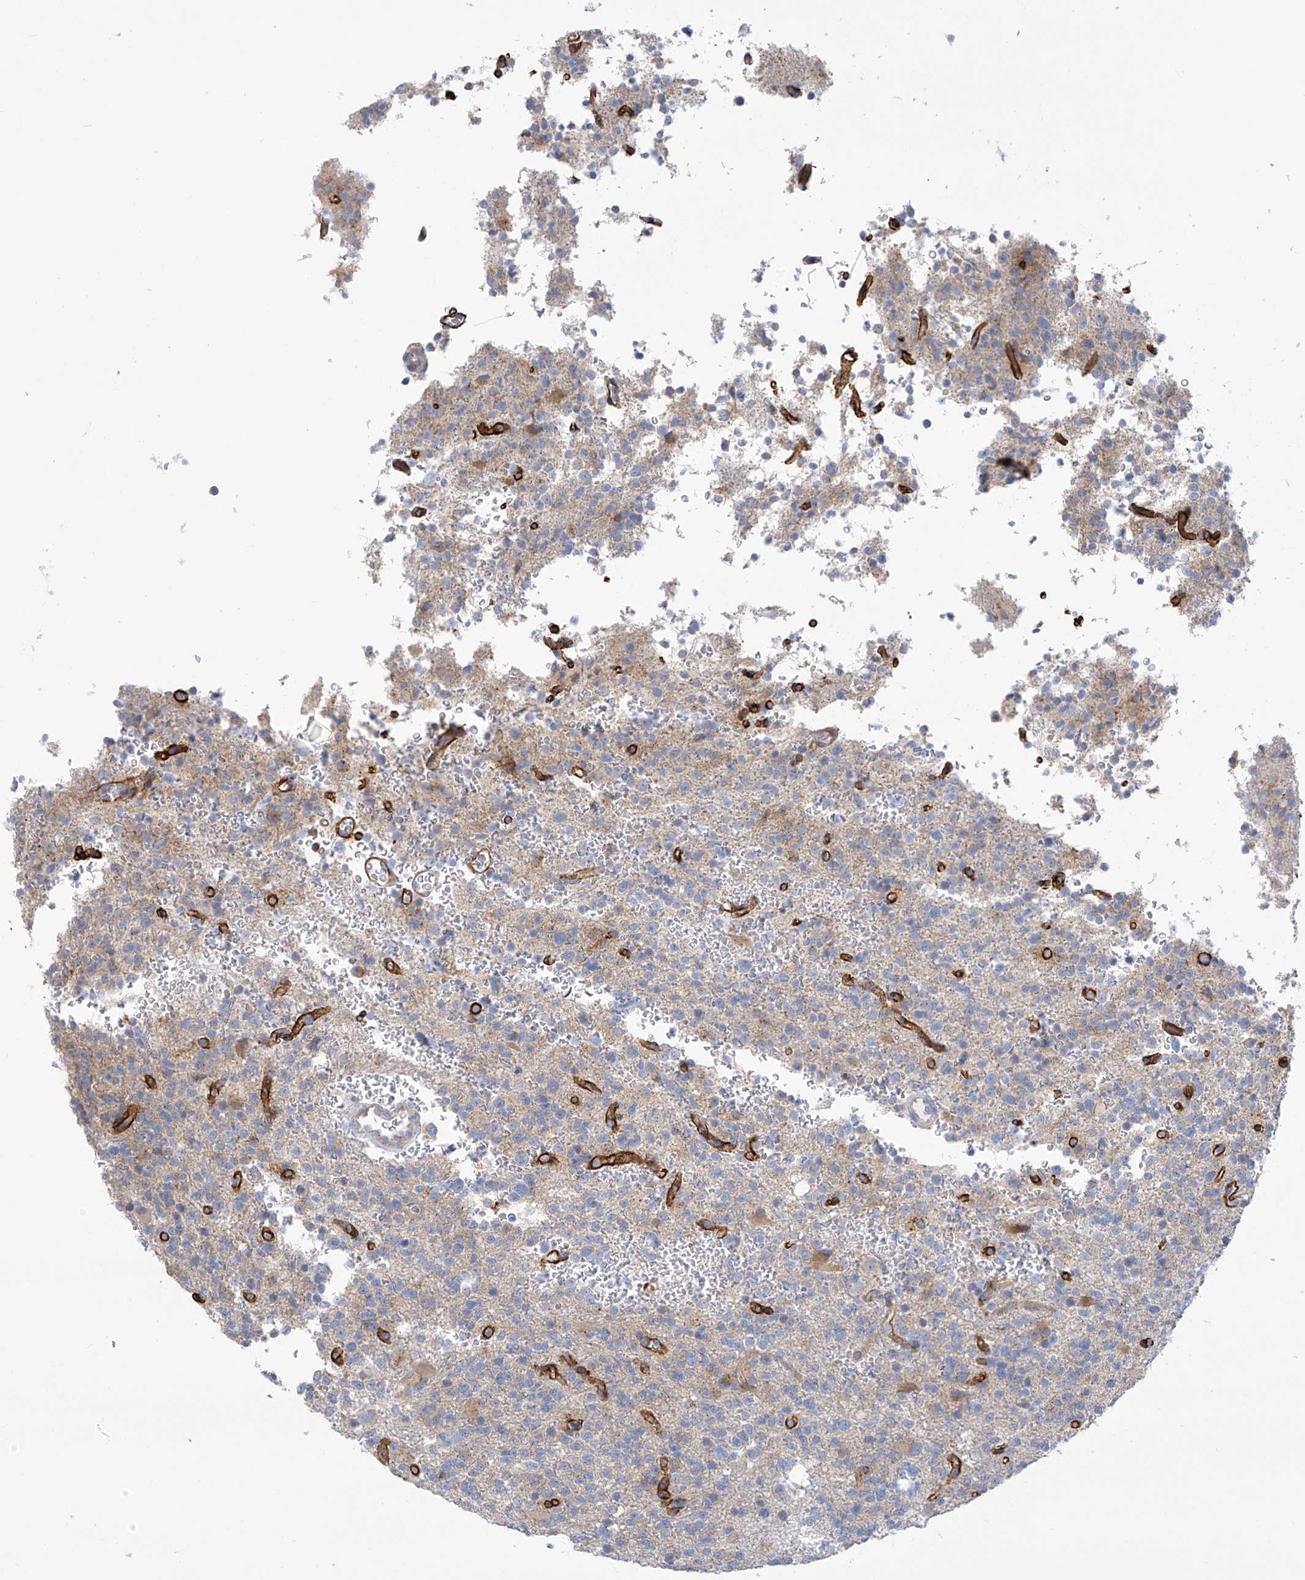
{"staining": {"intensity": "negative", "quantity": "none", "location": "none"}, "tissue": "glioma", "cell_type": "Tumor cells", "image_type": "cancer", "snomed": [{"axis": "morphology", "description": "Glioma, malignant, High grade"}, {"axis": "topography", "description": "Brain"}], "caption": "Protein analysis of glioma demonstrates no significant positivity in tumor cells. (Stains: DAB (3,3'-diaminobenzidine) immunohistochemistry with hematoxylin counter stain, Microscopy: brightfield microscopy at high magnification).", "gene": "SLC6A12", "patient": {"sex": "female", "age": 62}}